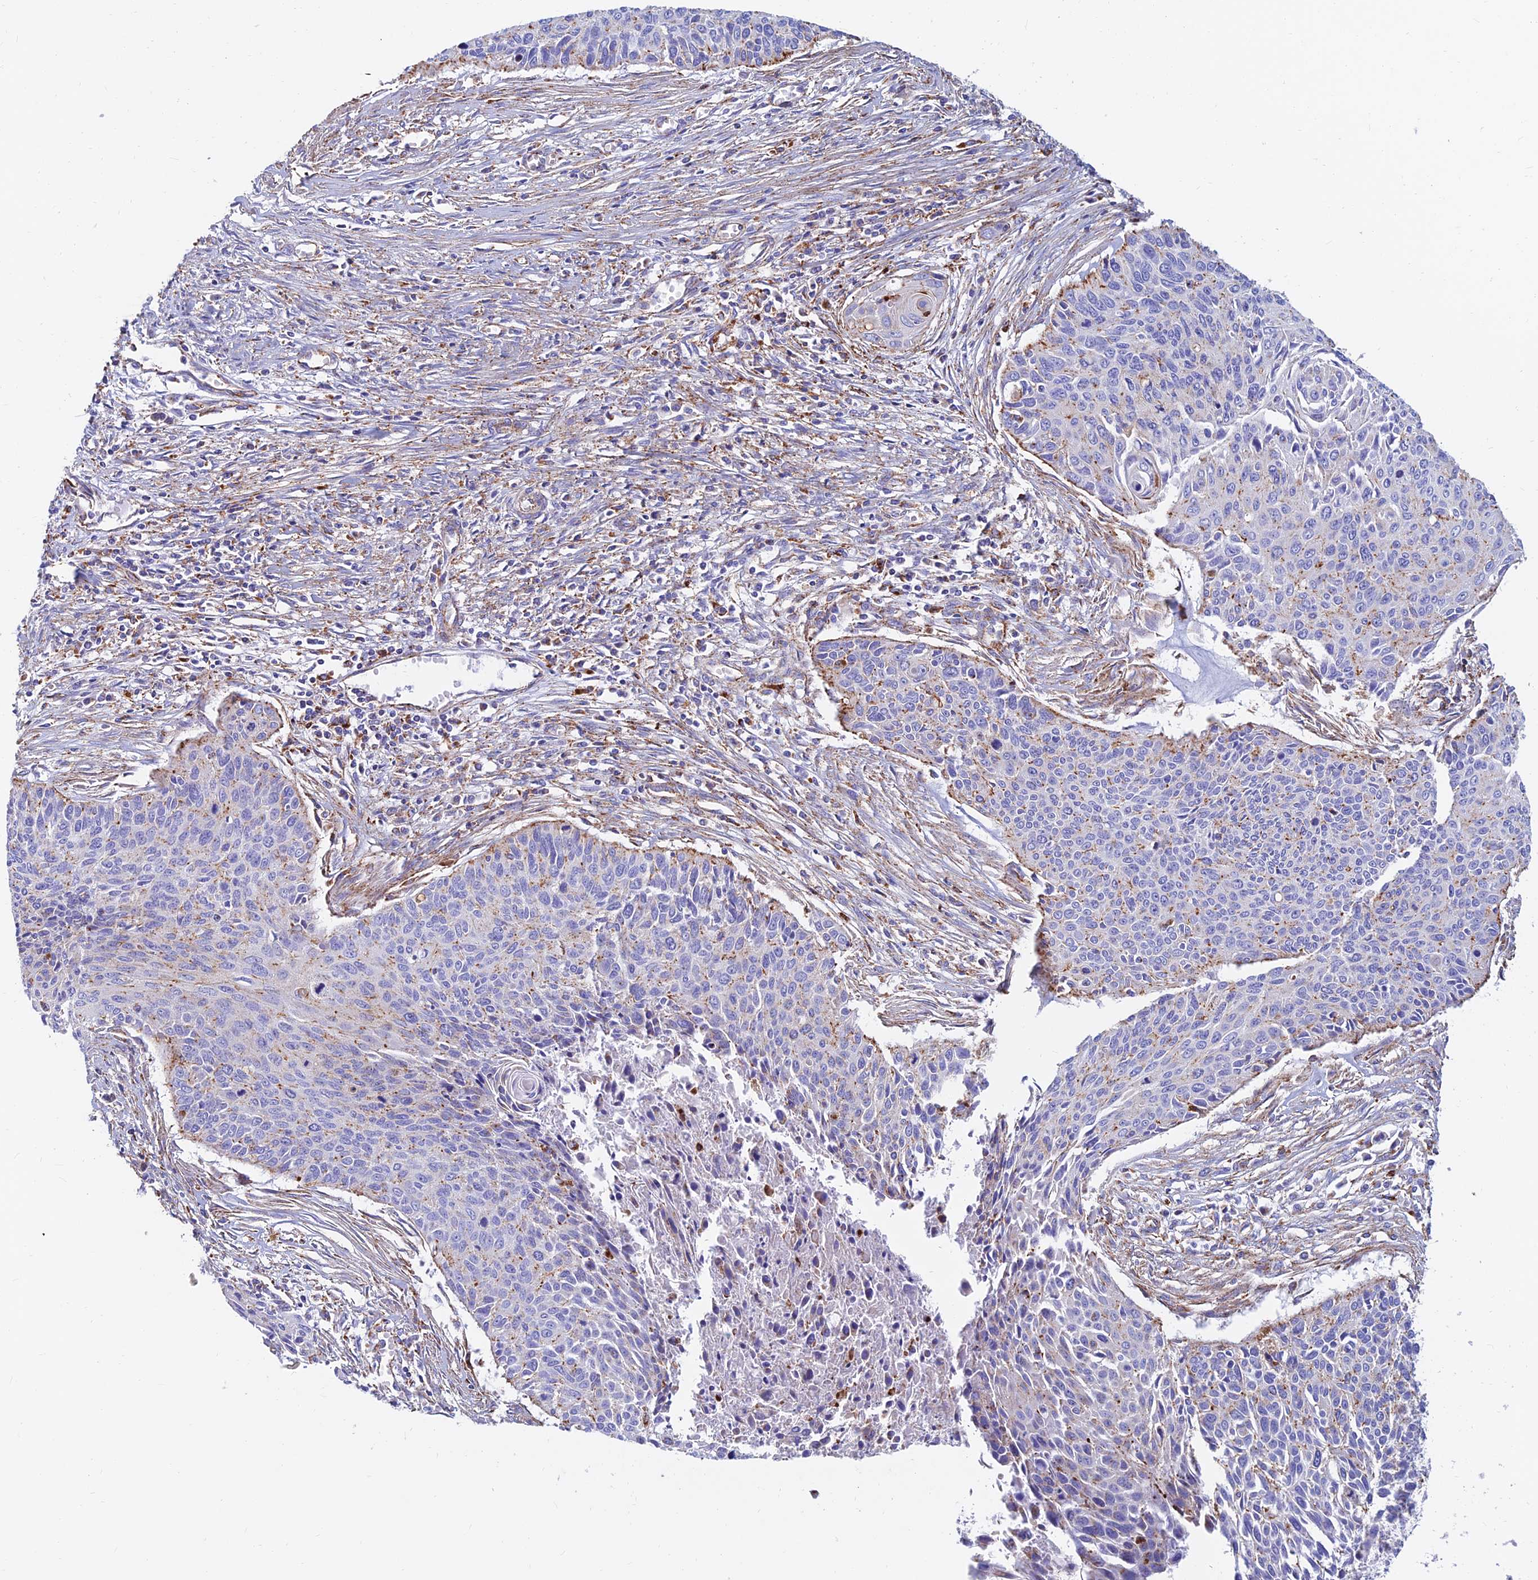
{"staining": {"intensity": "moderate", "quantity": "<25%", "location": "cytoplasmic/membranous"}, "tissue": "cervical cancer", "cell_type": "Tumor cells", "image_type": "cancer", "snomed": [{"axis": "morphology", "description": "Squamous cell carcinoma, NOS"}, {"axis": "topography", "description": "Cervix"}], "caption": "Immunohistochemical staining of cervical cancer exhibits low levels of moderate cytoplasmic/membranous staining in approximately <25% of tumor cells.", "gene": "SPNS1", "patient": {"sex": "female", "age": 55}}